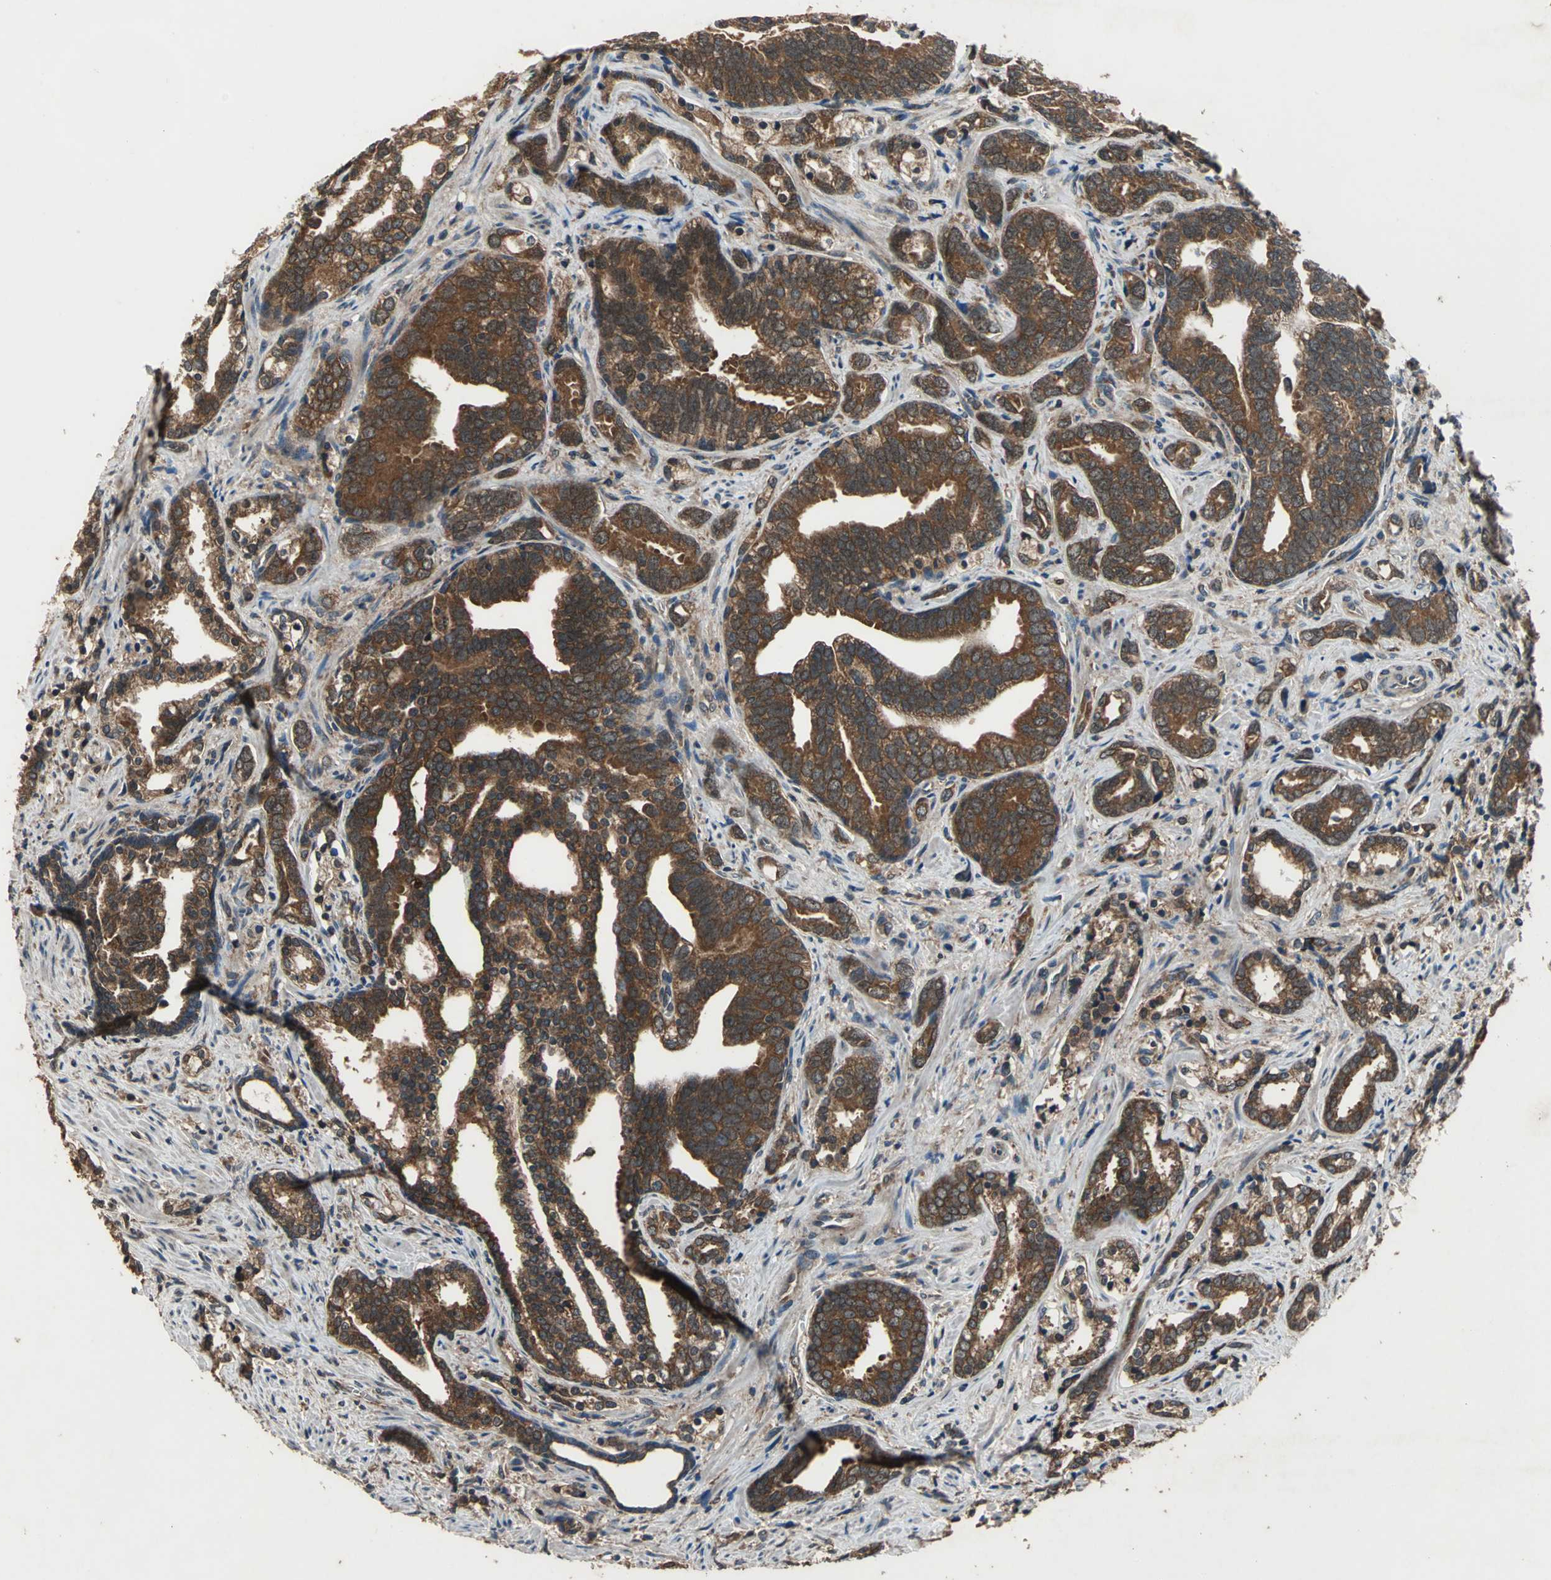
{"staining": {"intensity": "strong", "quantity": ">75%", "location": "cytoplasmic/membranous"}, "tissue": "prostate cancer", "cell_type": "Tumor cells", "image_type": "cancer", "snomed": [{"axis": "morphology", "description": "Adenocarcinoma, Medium grade"}, {"axis": "topography", "description": "Prostate"}], "caption": "A brown stain labels strong cytoplasmic/membranous positivity of a protein in human prostate medium-grade adenocarcinoma tumor cells. Using DAB (3,3'-diaminobenzidine) (brown) and hematoxylin (blue) stains, captured at high magnification using brightfield microscopy.", "gene": "ZNF608", "patient": {"sex": "male", "age": 67}}